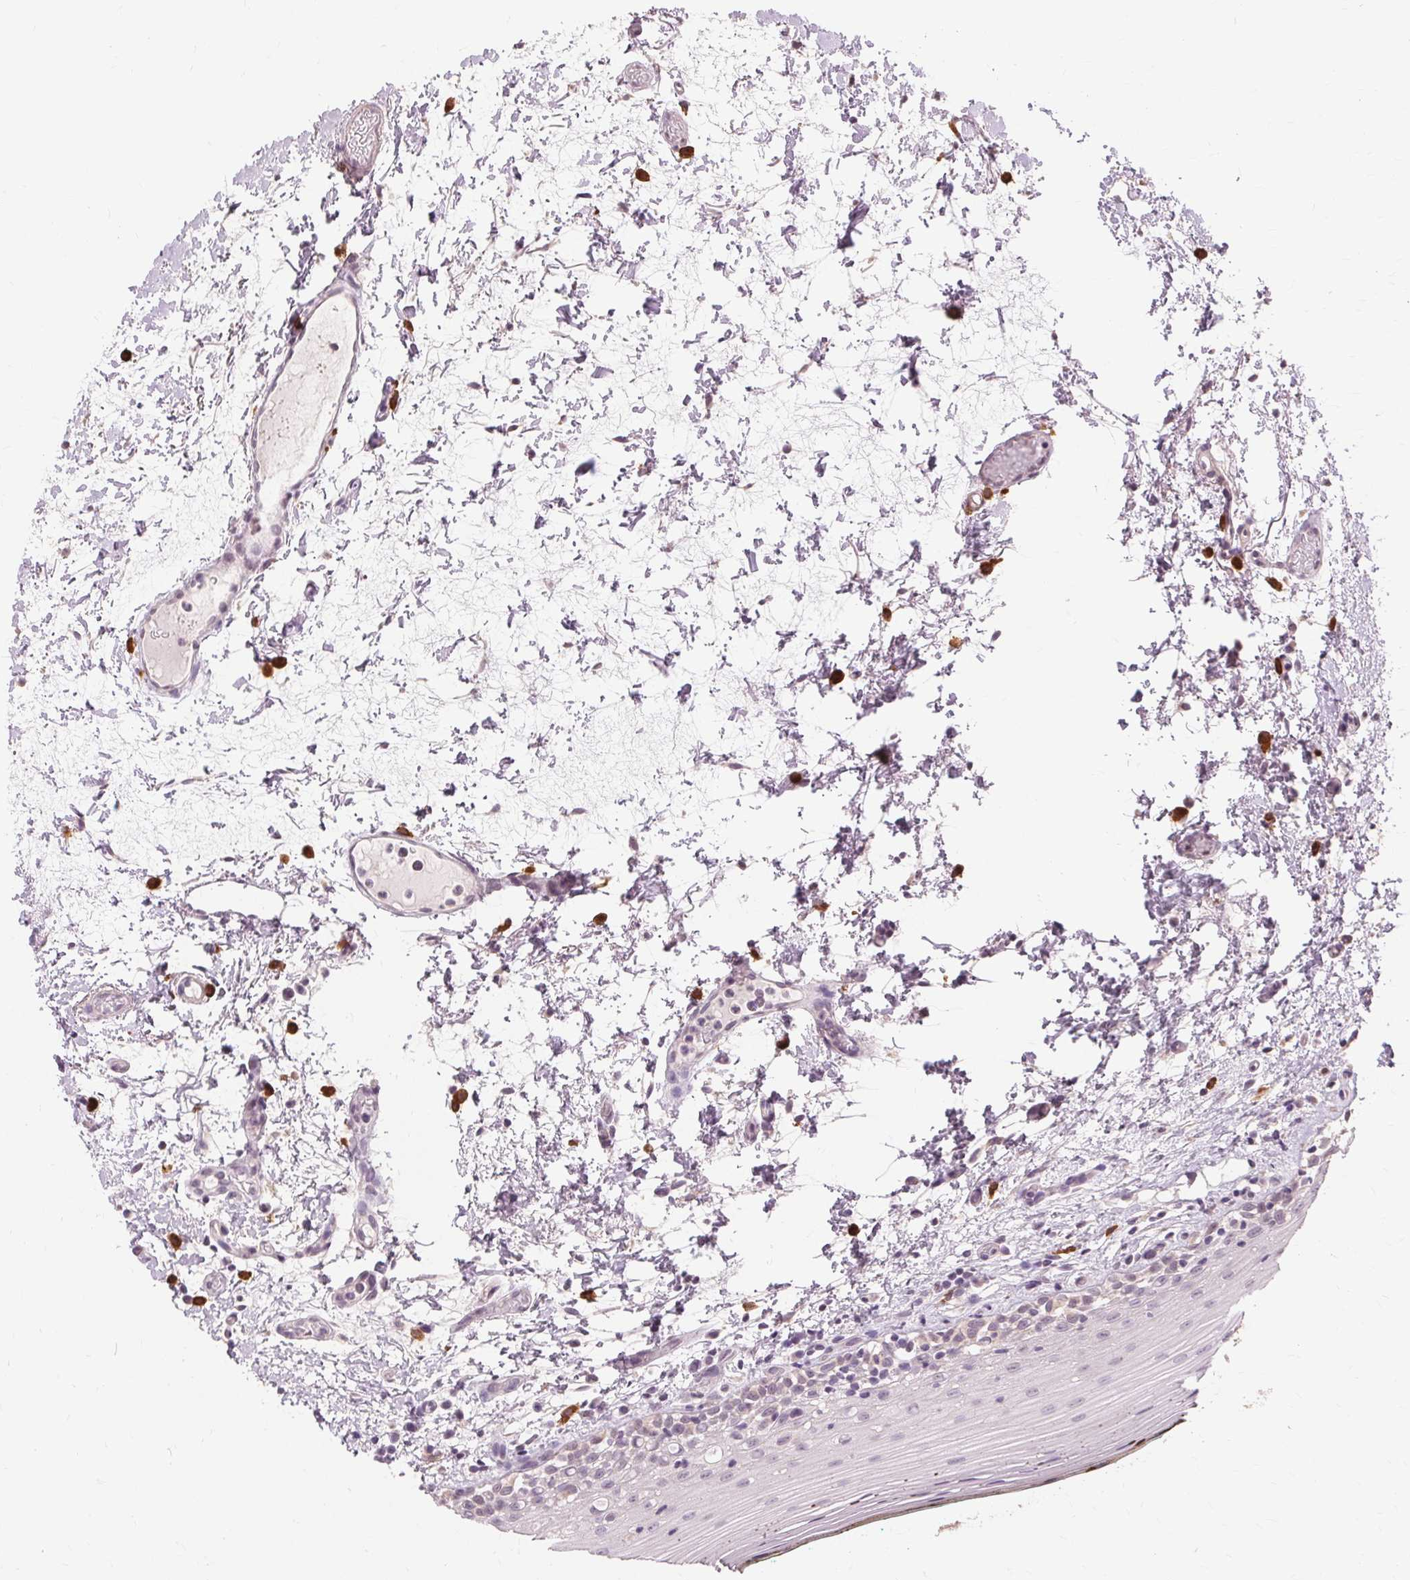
{"staining": {"intensity": "moderate", "quantity": "<25%", "location": "cytoplasmic/membranous"}, "tissue": "oral mucosa", "cell_type": "Squamous epithelial cells", "image_type": "normal", "snomed": [{"axis": "morphology", "description": "Normal tissue, NOS"}, {"axis": "topography", "description": "Oral tissue"}], "caption": "An immunohistochemistry (IHC) micrograph of benign tissue is shown. Protein staining in brown labels moderate cytoplasmic/membranous positivity in oral mucosa within squamous epithelial cells. (IHC, brightfield microscopy, high magnification).", "gene": "SIGLEC6", "patient": {"sex": "female", "age": 83}}